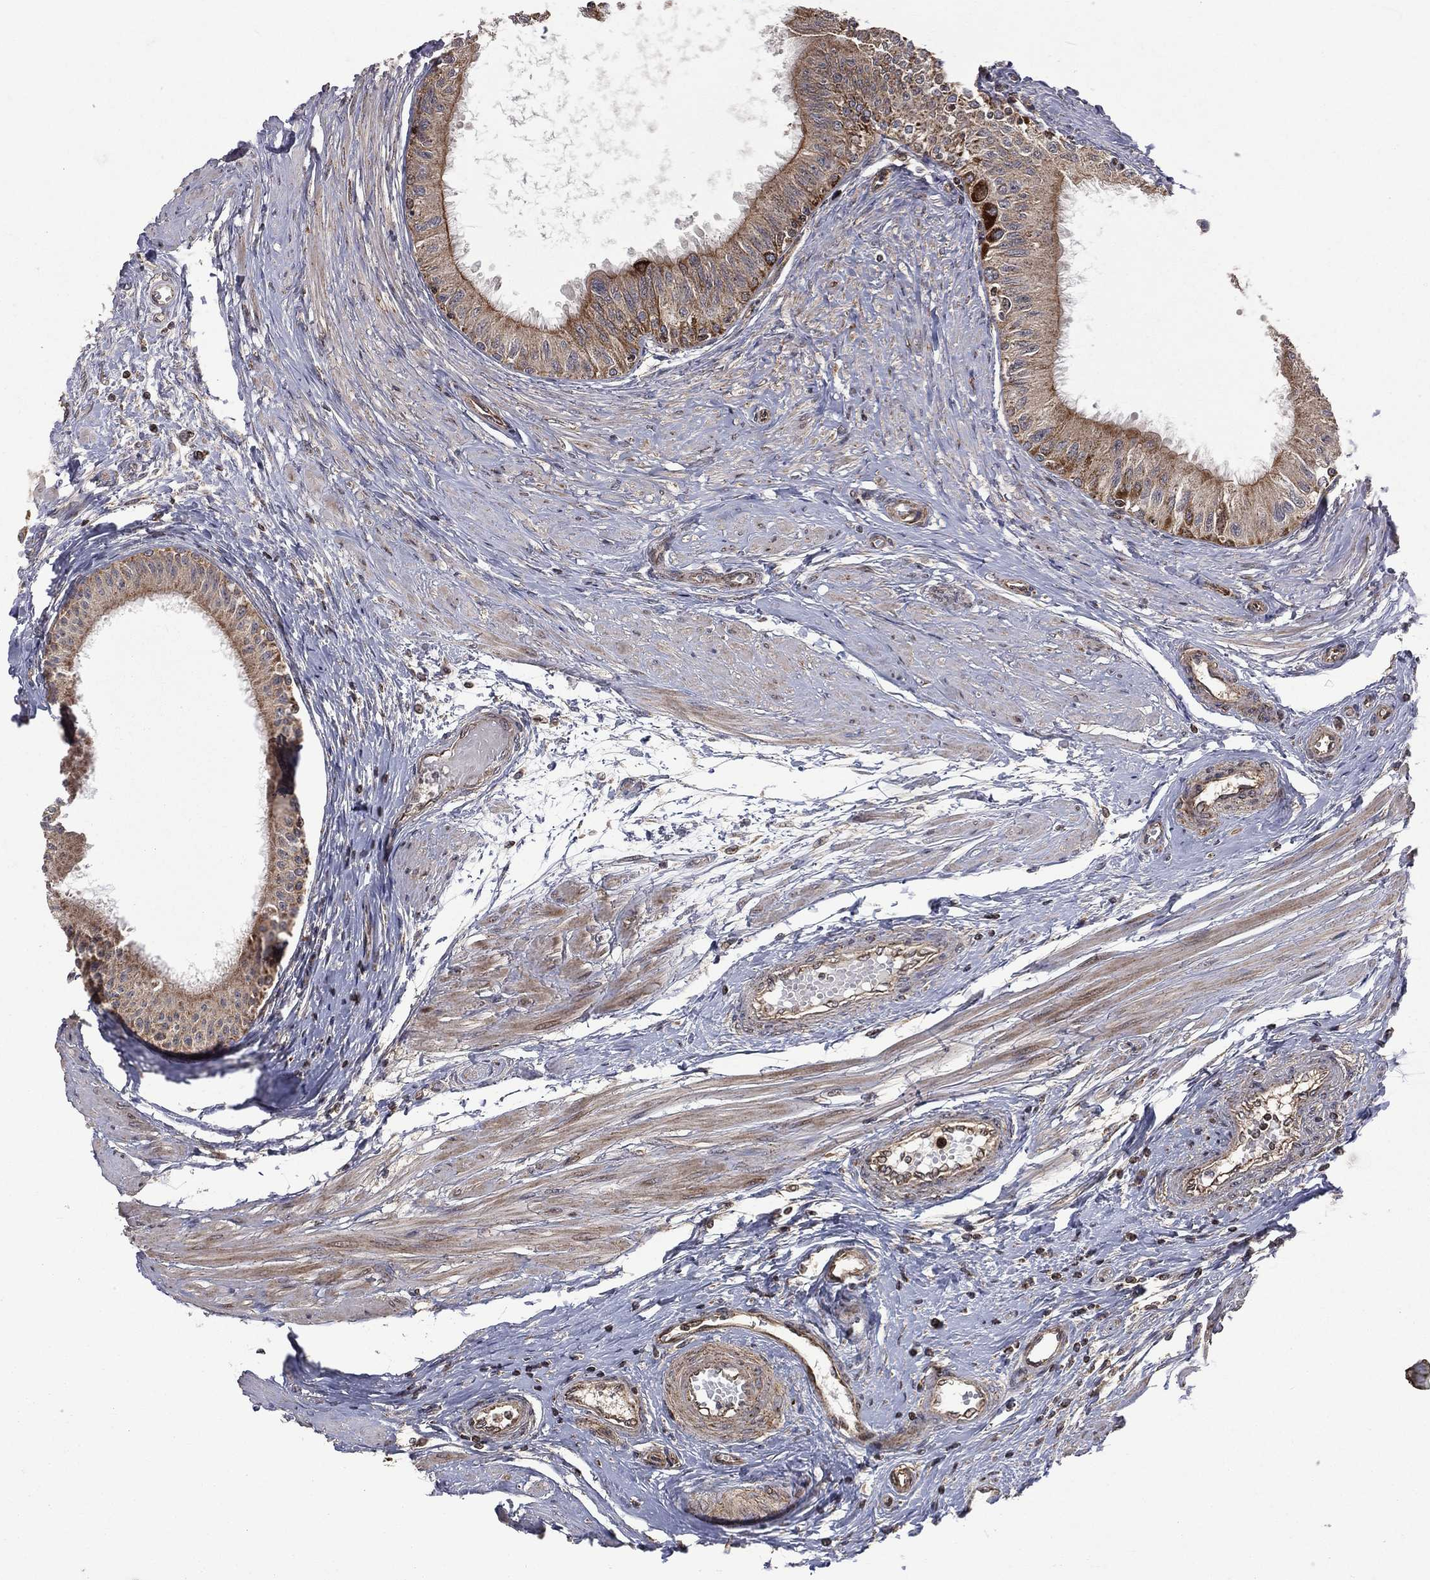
{"staining": {"intensity": "strong", "quantity": "25%-75%", "location": "cytoplasmic/membranous"}, "tissue": "epididymis", "cell_type": "Glandular cells", "image_type": "normal", "snomed": [{"axis": "morphology", "description": "Normal tissue, NOS"}, {"axis": "morphology", "description": "Seminoma, NOS"}, {"axis": "topography", "description": "Testis"}, {"axis": "topography", "description": "Epididymis"}], "caption": "Unremarkable epididymis exhibits strong cytoplasmic/membranous positivity in about 25%-75% of glandular cells.", "gene": "GIMAP6", "patient": {"sex": "male", "age": 61}}